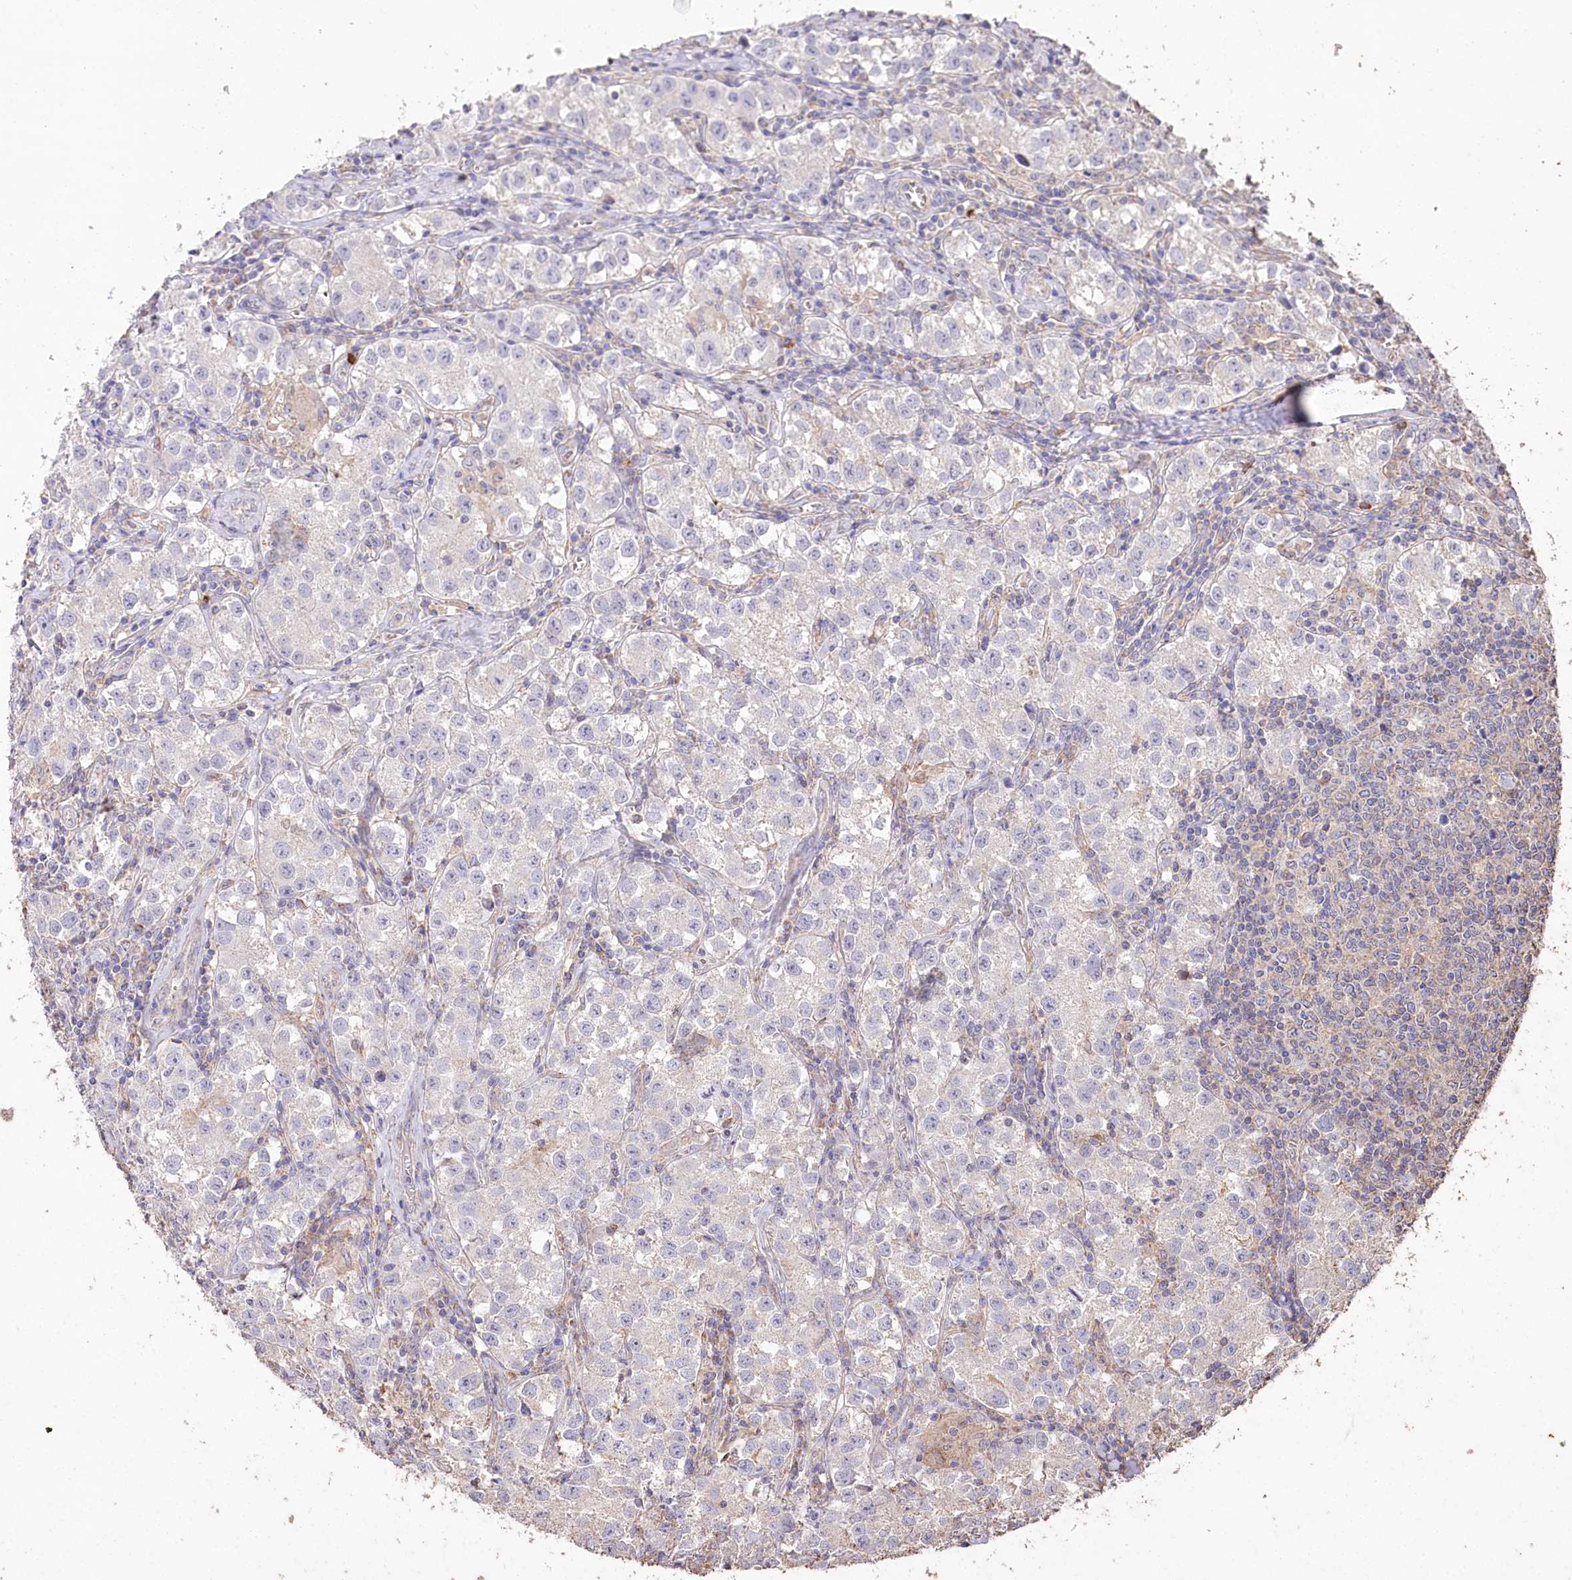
{"staining": {"intensity": "negative", "quantity": "none", "location": "none"}, "tissue": "testis cancer", "cell_type": "Tumor cells", "image_type": "cancer", "snomed": [{"axis": "morphology", "description": "Seminoma, NOS"}, {"axis": "morphology", "description": "Carcinoma, Embryonal, NOS"}, {"axis": "topography", "description": "Testis"}], "caption": "There is no significant staining in tumor cells of seminoma (testis).", "gene": "IREB2", "patient": {"sex": "male", "age": 43}}